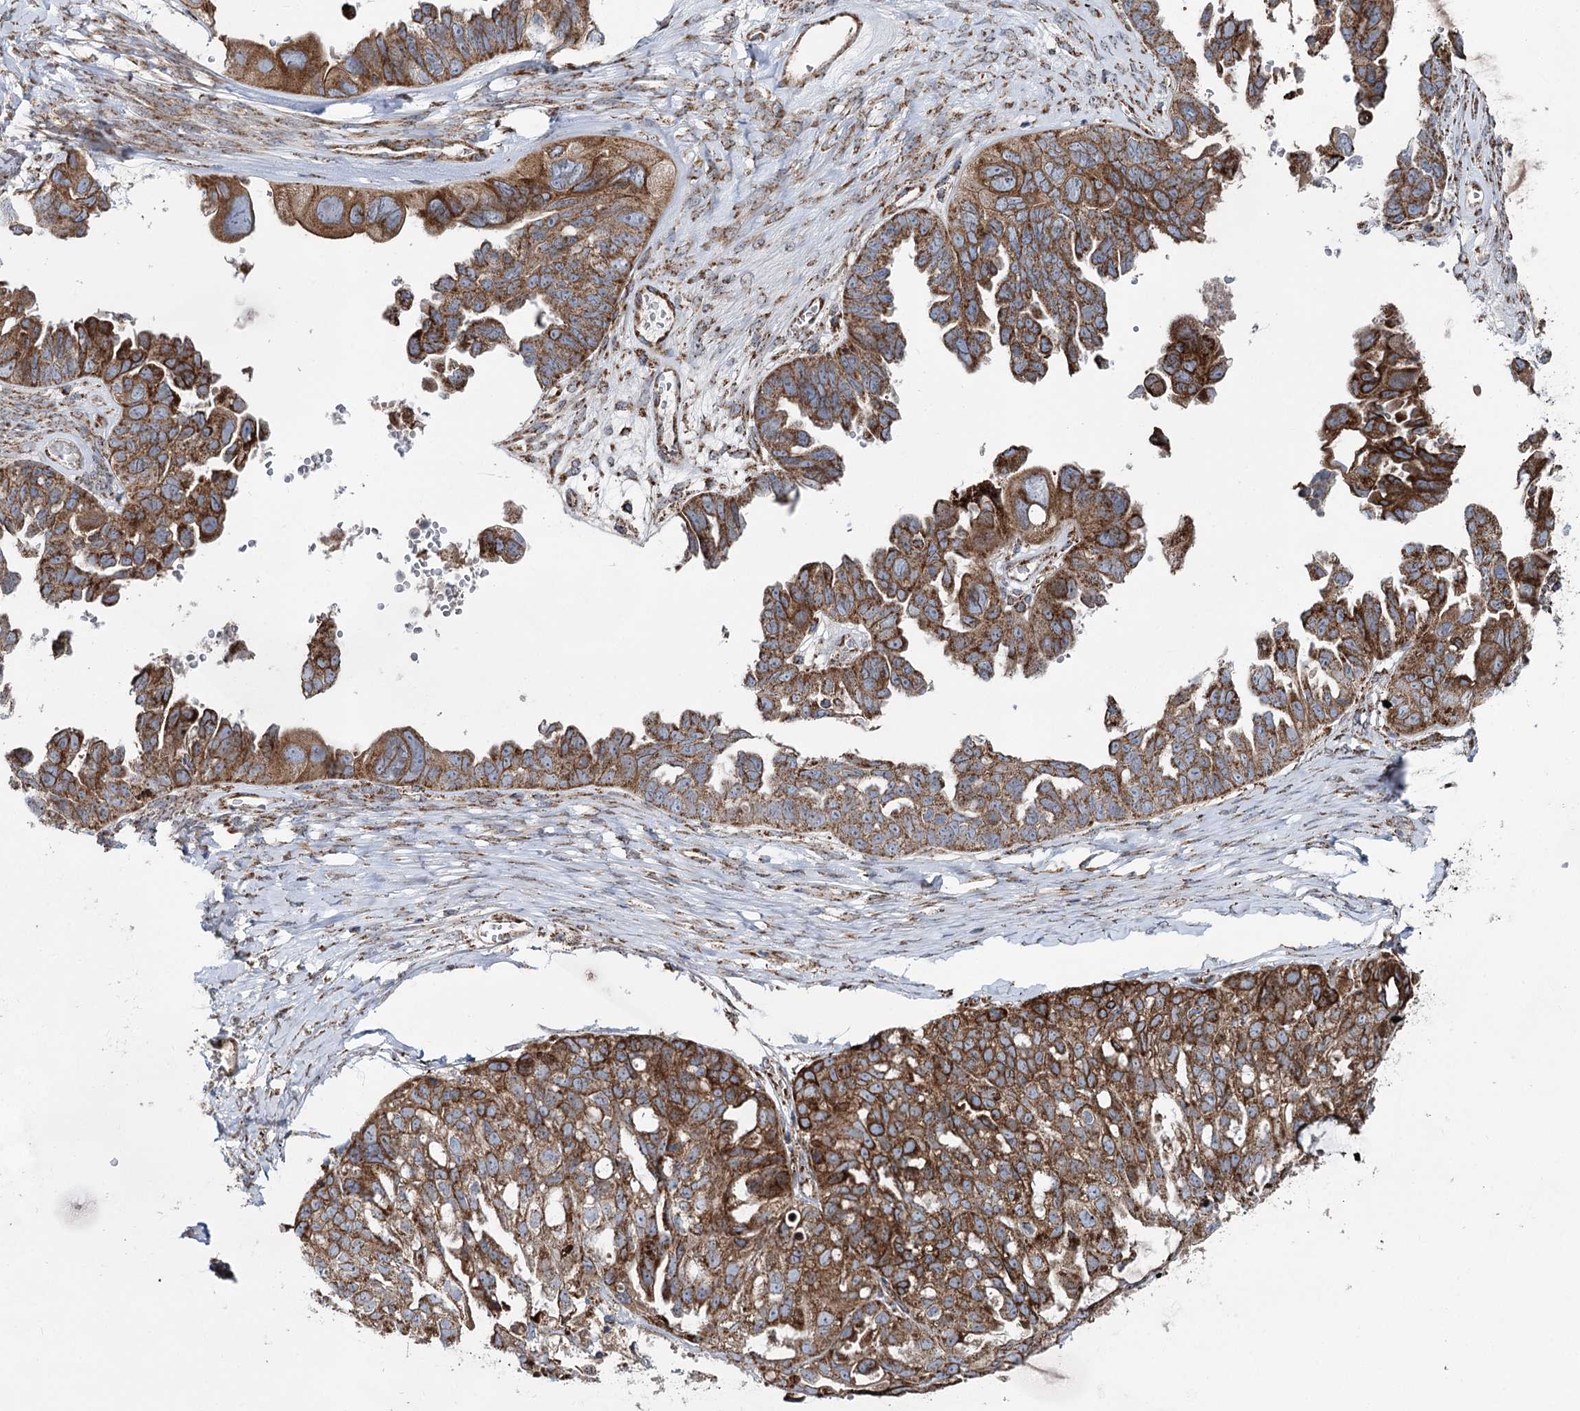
{"staining": {"intensity": "moderate", "quantity": ">75%", "location": "cytoplasmic/membranous"}, "tissue": "ovarian cancer", "cell_type": "Tumor cells", "image_type": "cancer", "snomed": [{"axis": "morphology", "description": "Cystadenocarcinoma, serous, NOS"}, {"axis": "topography", "description": "Ovary"}], "caption": "Brown immunohistochemical staining in human serous cystadenocarcinoma (ovarian) displays moderate cytoplasmic/membranous staining in about >75% of tumor cells. (IHC, brightfield microscopy, high magnification).", "gene": "MSANTD2", "patient": {"sex": "female", "age": 79}}